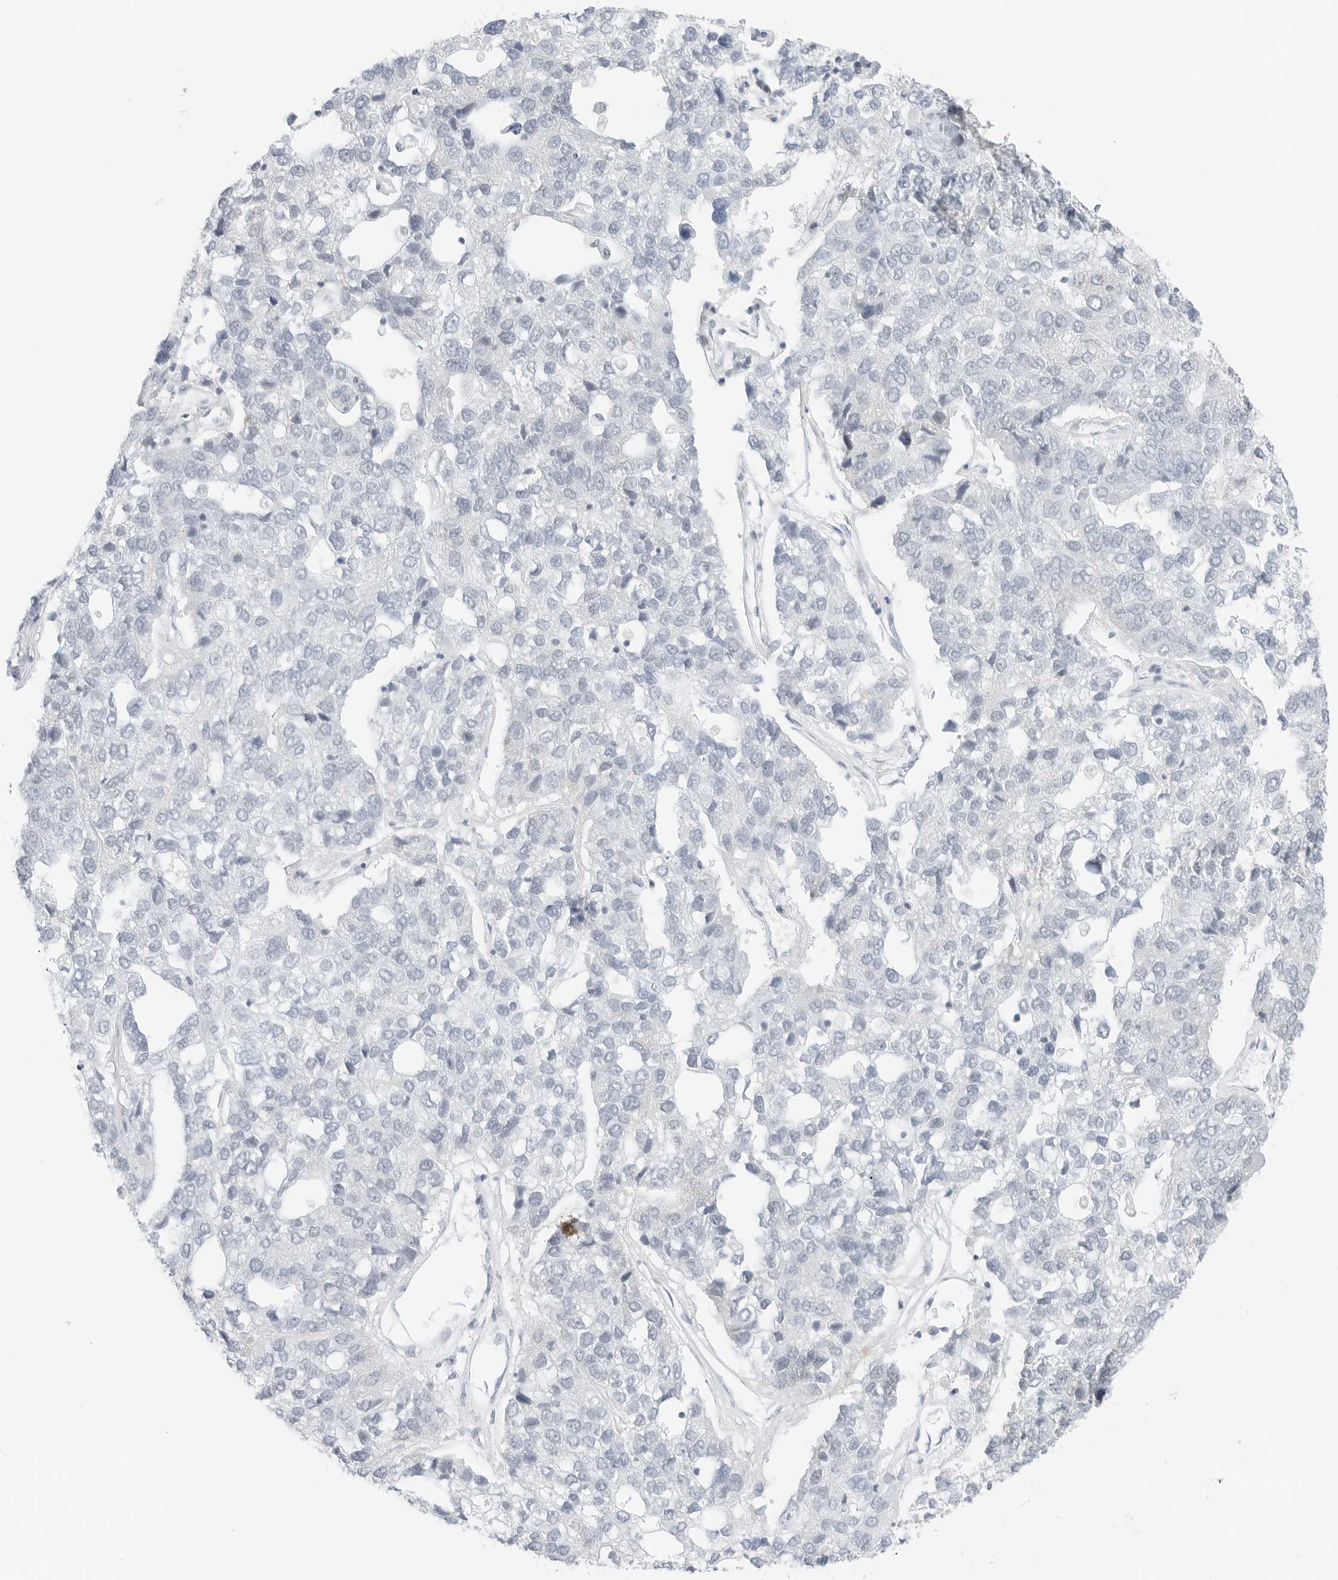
{"staining": {"intensity": "negative", "quantity": "none", "location": "none"}, "tissue": "pancreatic cancer", "cell_type": "Tumor cells", "image_type": "cancer", "snomed": [{"axis": "morphology", "description": "Adenocarcinoma, NOS"}, {"axis": "topography", "description": "Pancreas"}], "caption": "This image is of pancreatic cancer (adenocarcinoma) stained with IHC to label a protein in brown with the nuclei are counter-stained blue. There is no positivity in tumor cells. The staining was performed using DAB (3,3'-diaminobenzidine) to visualize the protein expression in brown, while the nuclei were stained in blue with hematoxylin (Magnification: 20x).", "gene": "CCSAP", "patient": {"sex": "female", "age": 61}}